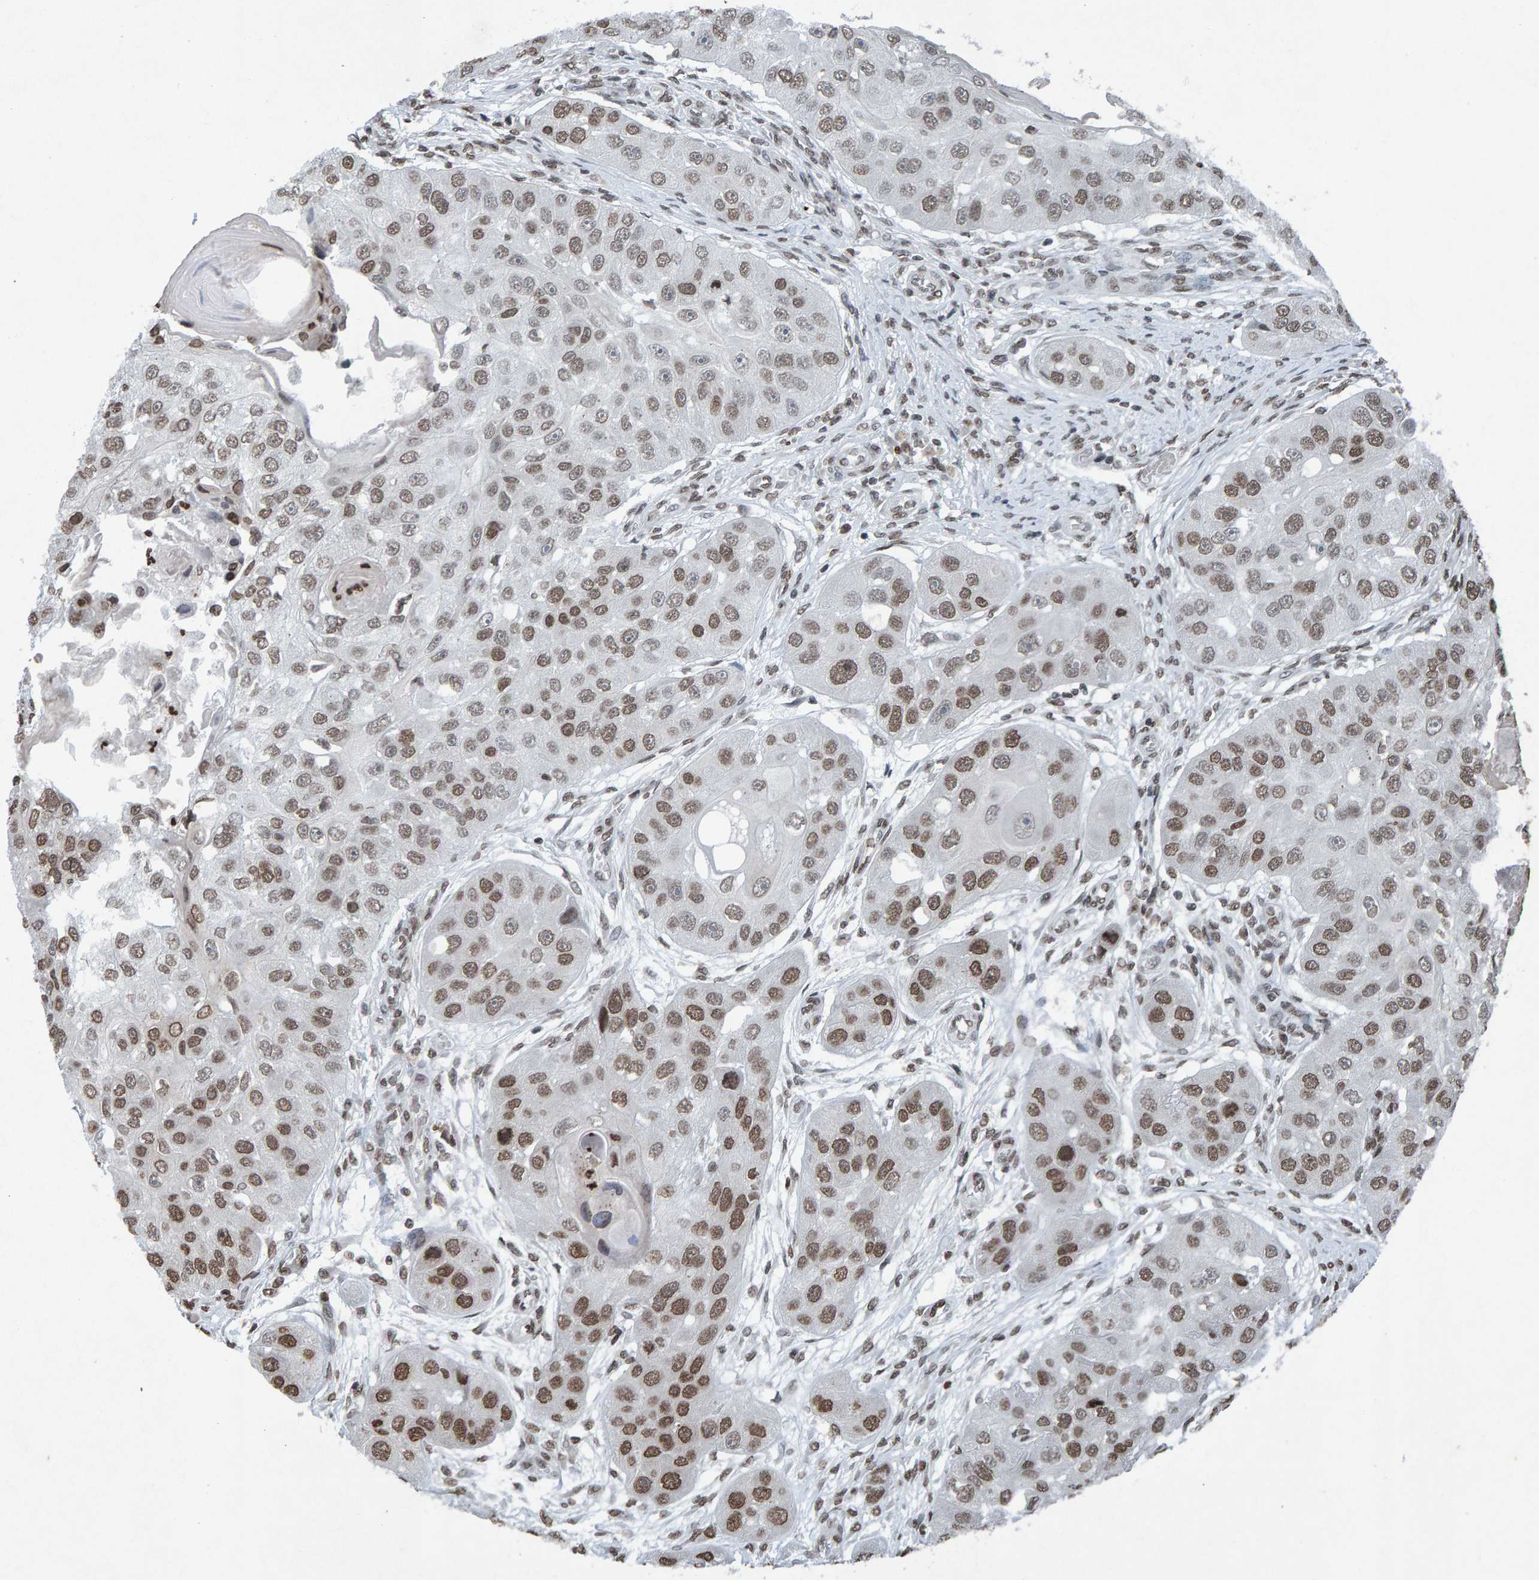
{"staining": {"intensity": "moderate", "quantity": ">75%", "location": "nuclear"}, "tissue": "head and neck cancer", "cell_type": "Tumor cells", "image_type": "cancer", "snomed": [{"axis": "morphology", "description": "Normal tissue, NOS"}, {"axis": "morphology", "description": "Squamous cell carcinoma, NOS"}, {"axis": "topography", "description": "Skeletal muscle"}, {"axis": "topography", "description": "Head-Neck"}], "caption": "This micrograph reveals IHC staining of squamous cell carcinoma (head and neck), with medium moderate nuclear positivity in about >75% of tumor cells.", "gene": "H2AZ1", "patient": {"sex": "male", "age": 51}}